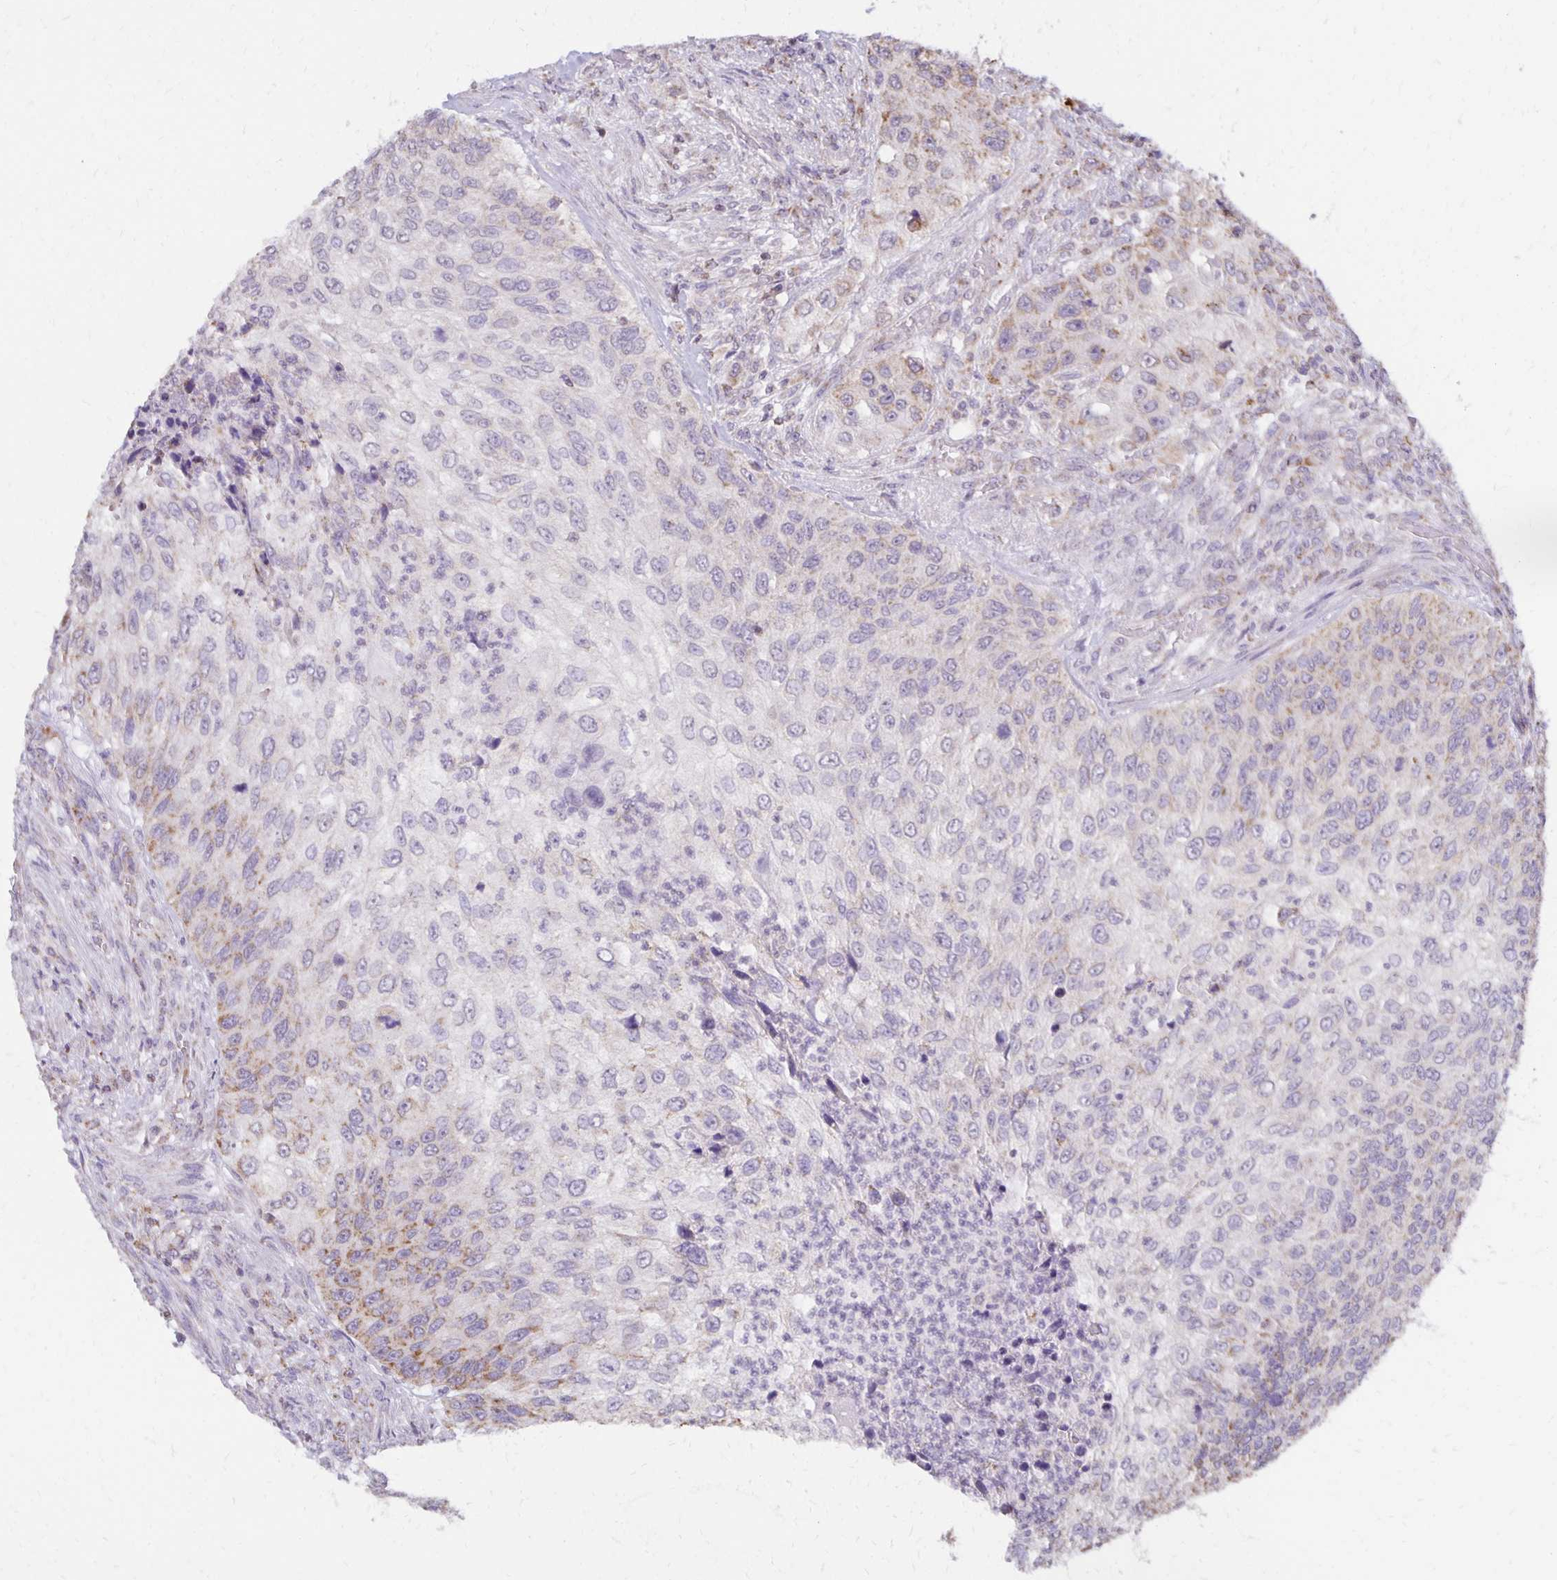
{"staining": {"intensity": "weak", "quantity": "25%-75%", "location": "cytoplasmic/membranous"}, "tissue": "urothelial cancer", "cell_type": "Tumor cells", "image_type": "cancer", "snomed": [{"axis": "morphology", "description": "Urothelial carcinoma, High grade"}, {"axis": "topography", "description": "Urinary bladder"}], "caption": "Urothelial cancer stained with DAB immunohistochemistry shows low levels of weak cytoplasmic/membranous positivity in about 25%-75% of tumor cells.", "gene": "IER3", "patient": {"sex": "female", "age": 60}}